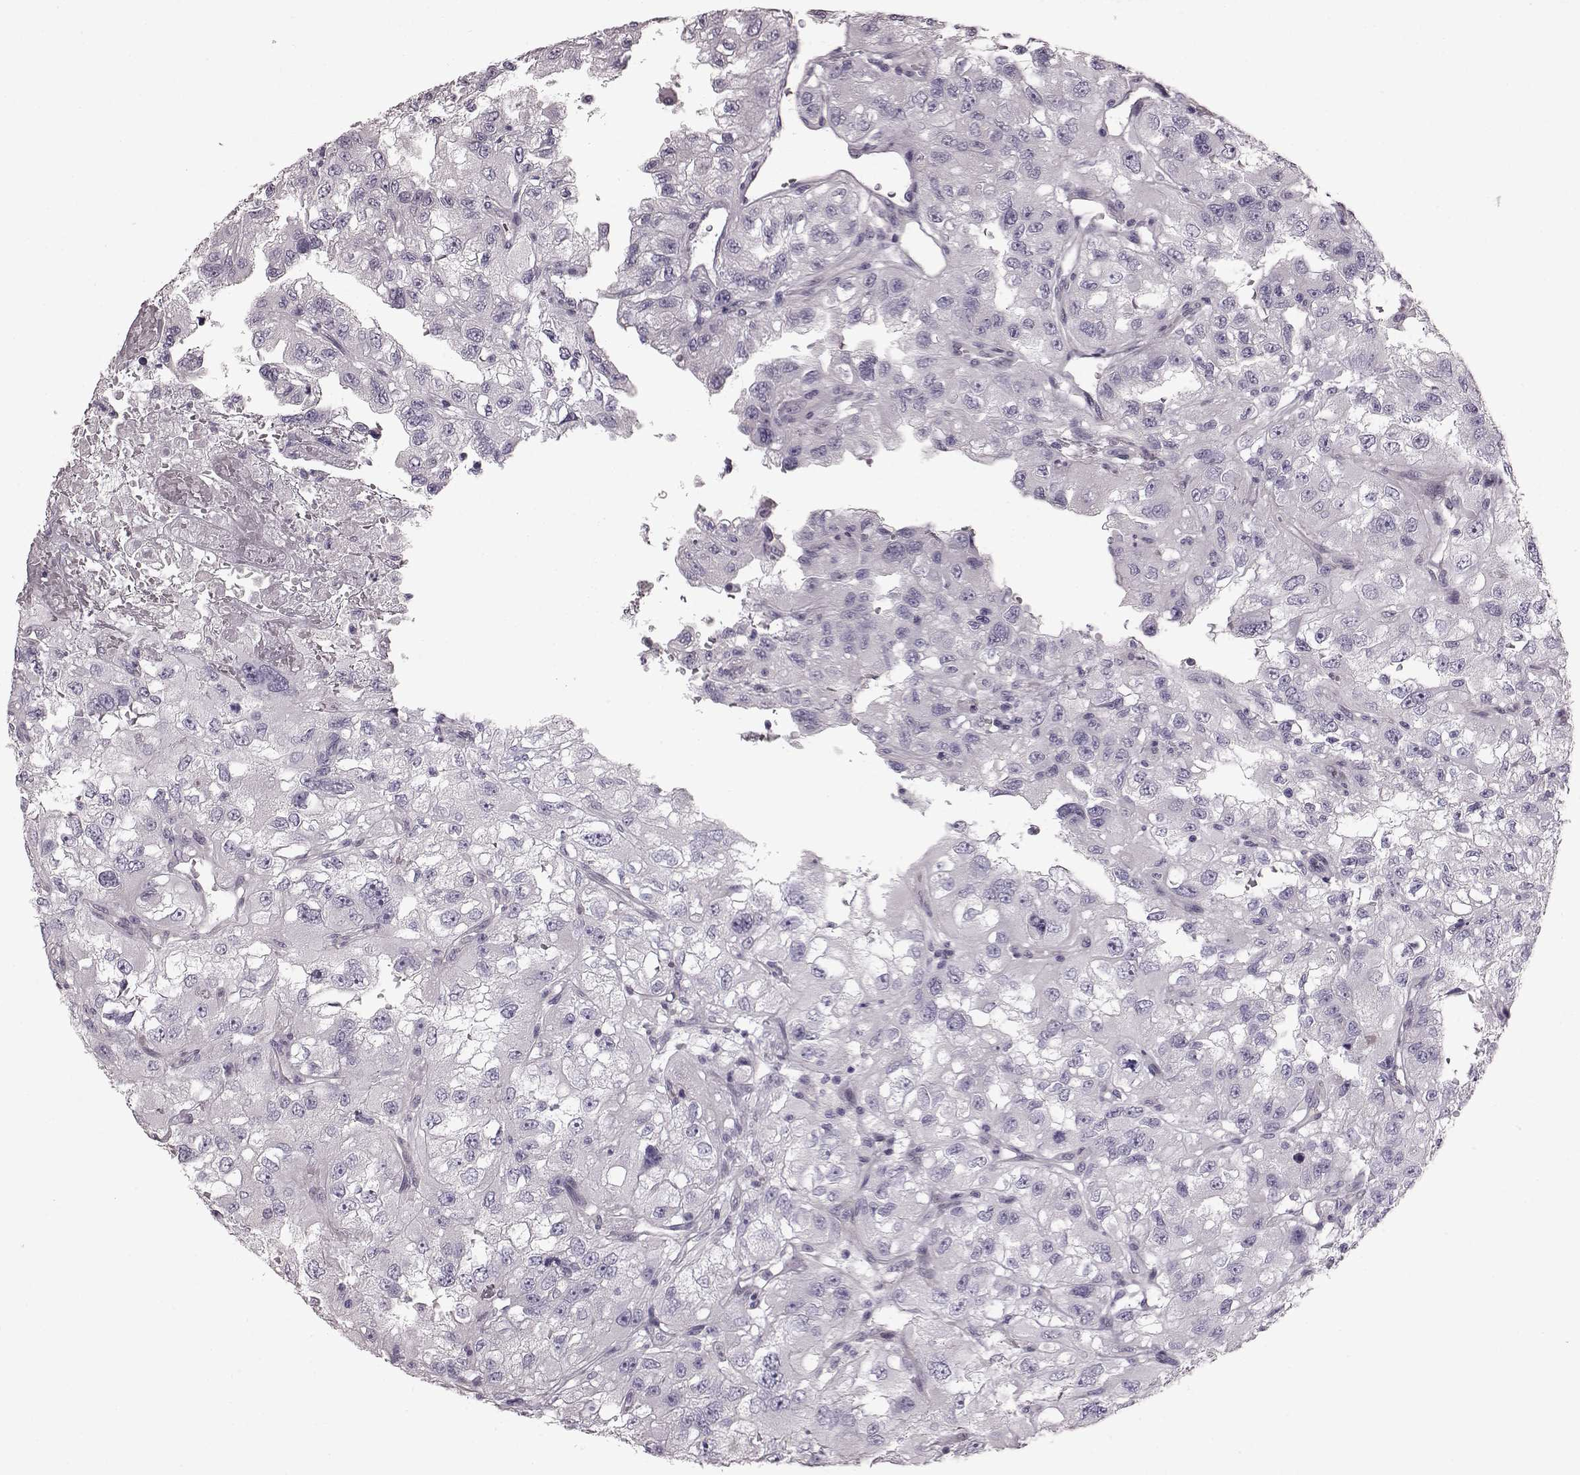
{"staining": {"intensity": "negative", "quantity": "none", "location": "none"}, "tissue": "renal cancer", "cell_type": "Tumor cells", "image_type": "cancer", "snomed": [{"axis": "morphology", "description": "Adenocarcinoma, NOS"}, {"axis": "topography", "description": "Kidney"}], "caption": "High magnification brightfield microscopy of adenocarcinoma (renal) stained with DAB (brown) and counterstained with hematoxylin (blue): tumor cells show no significant staining. (DAB IHC visualized using brightfield microscopy, high magnification).", "gene": "TCHHL1", "patient": {"sex": "male", "age": 64}}